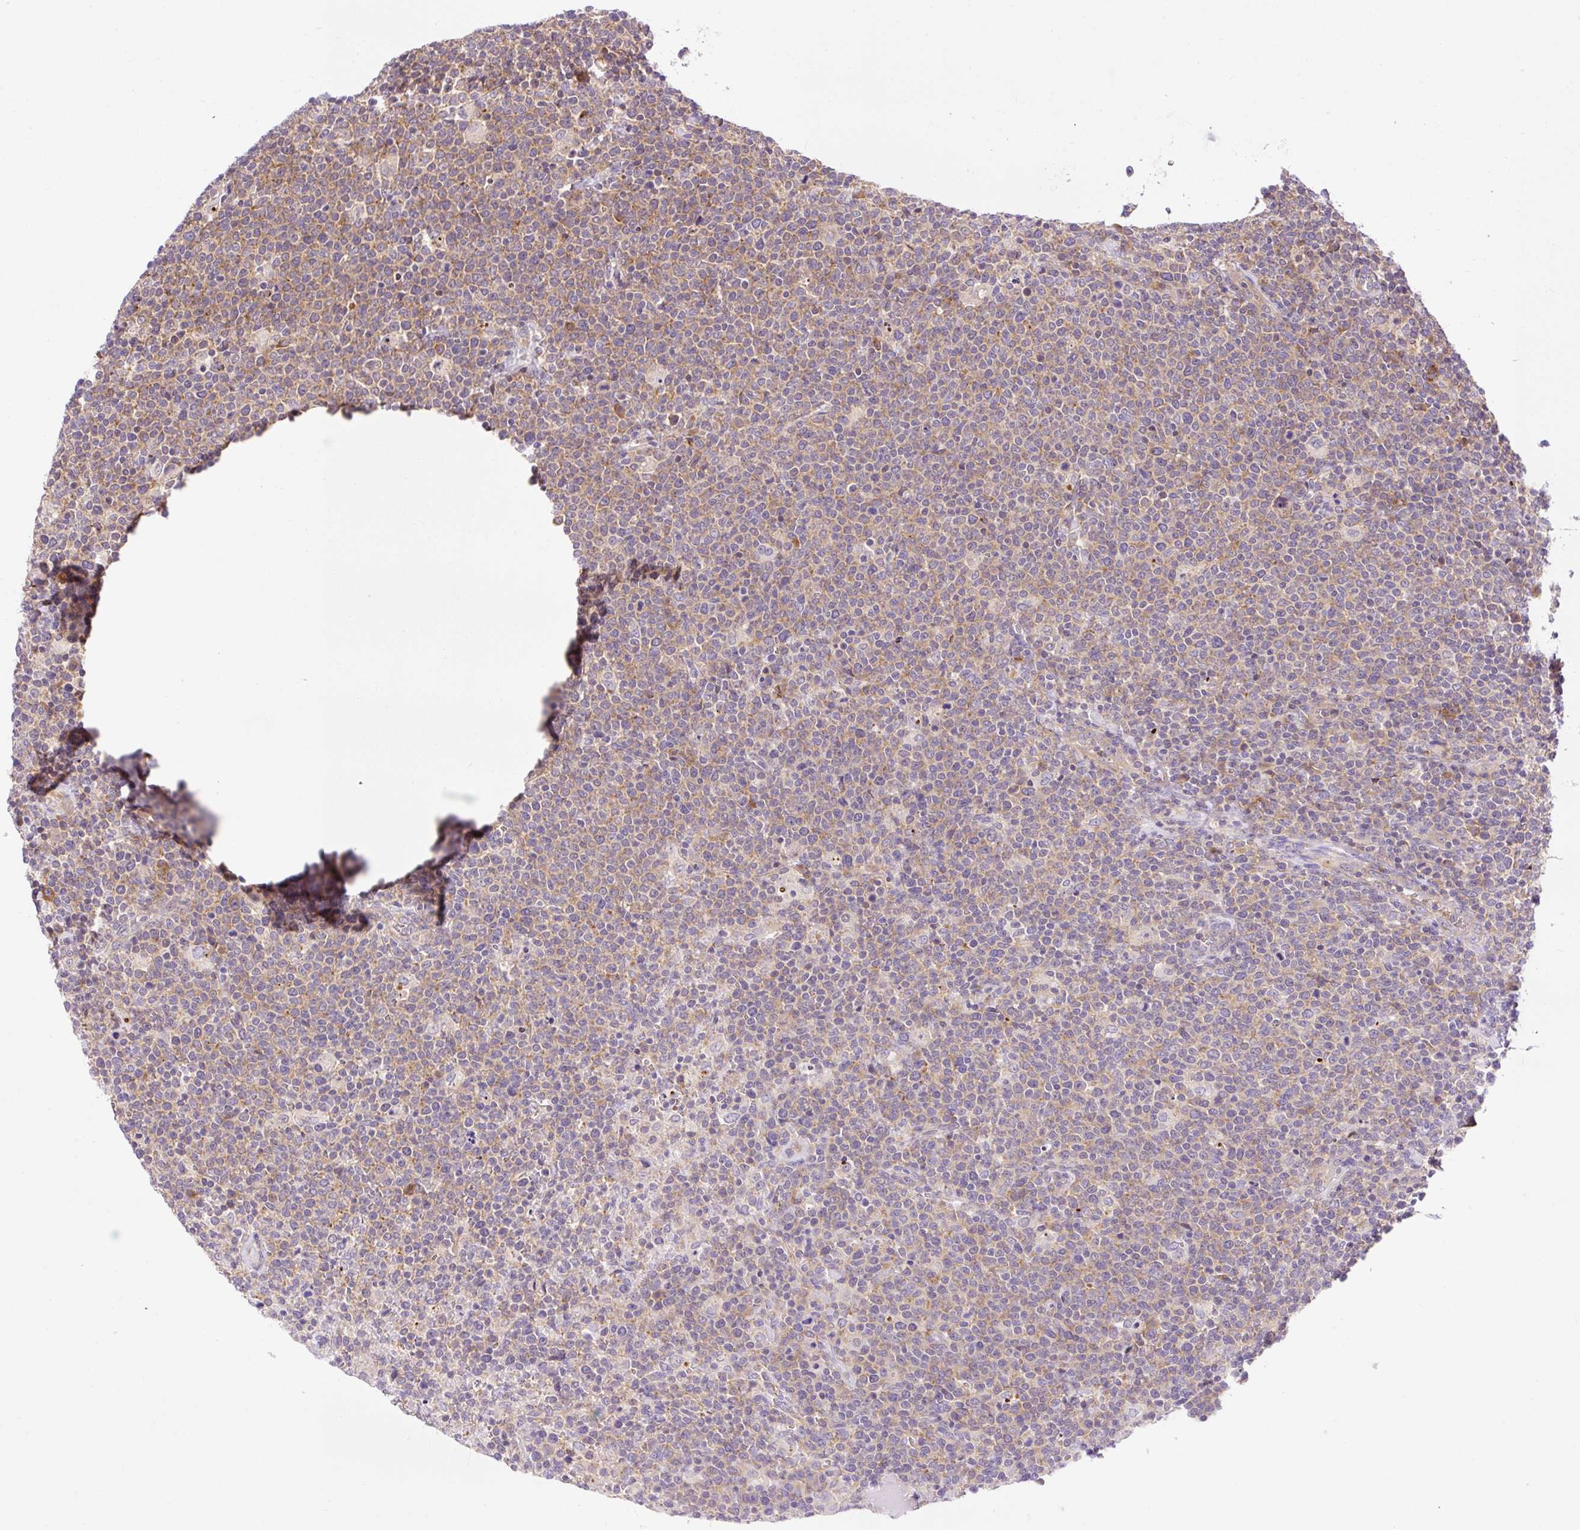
{"staining": {"intensity": "moderate", "quantity": "25%-75%", "location": "cytoplasmic/membranous"}, "tissue": "lymphoma", "cell_type": "Tumor cells", "image_type": "cancer", "snomed": [{"axis": "morphology", "description": "Malignant lymphoma, non-Hodgkin's type, High grade"}, {"axis": "topography", "description": "Lymph node"}], "caption": "Human lymphoma stained with a brown dye demonstrates moderate cytoplasmic/membranous positive expression in about 25%-75% of tumor cells.", "gene": "GPR45", "patient": {"sex": "male", "age": 61}}